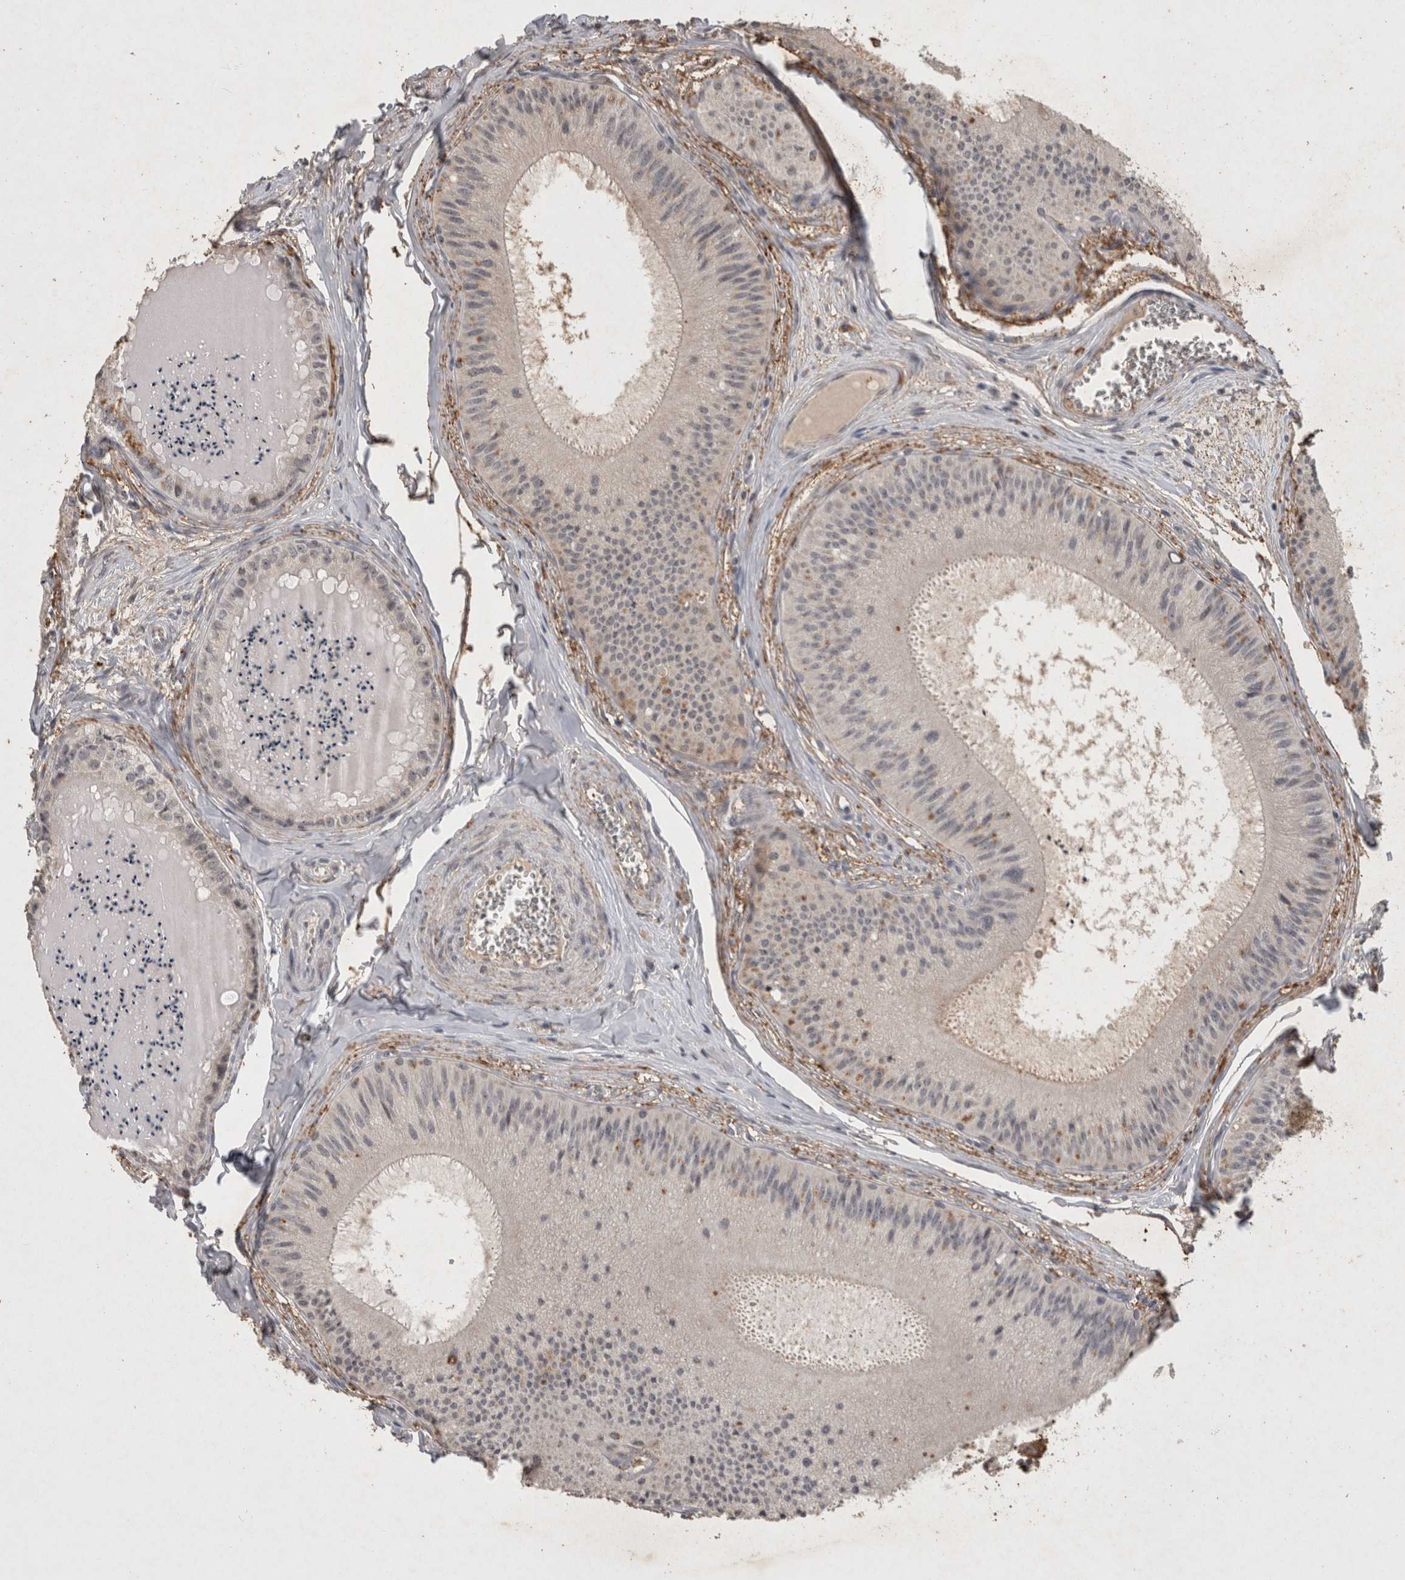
{"staining": {"intensity": "moderate", "quantity": "<25%", "location": "cytoplasmic/membranous"}, "tissue": "epididymis", "cell_type": "Glandular cells", "image_type": "normal", "snomed": [{"axis": "morphology", "description": "Normal tissue, NOS"}, {"axis": "topography", "description": "Epididymis"}], "caption": "Epididymis was stained to show a protein in brown. There is low levels of moderate cytoplasmic/membranous expression in approximately <25% of glandular cells. Immunohistochemistry stains the protein of interest in brown and the nuclei are stained blue.", "gene": "HRK", "patient": {"sex": "male", "age": 31}}